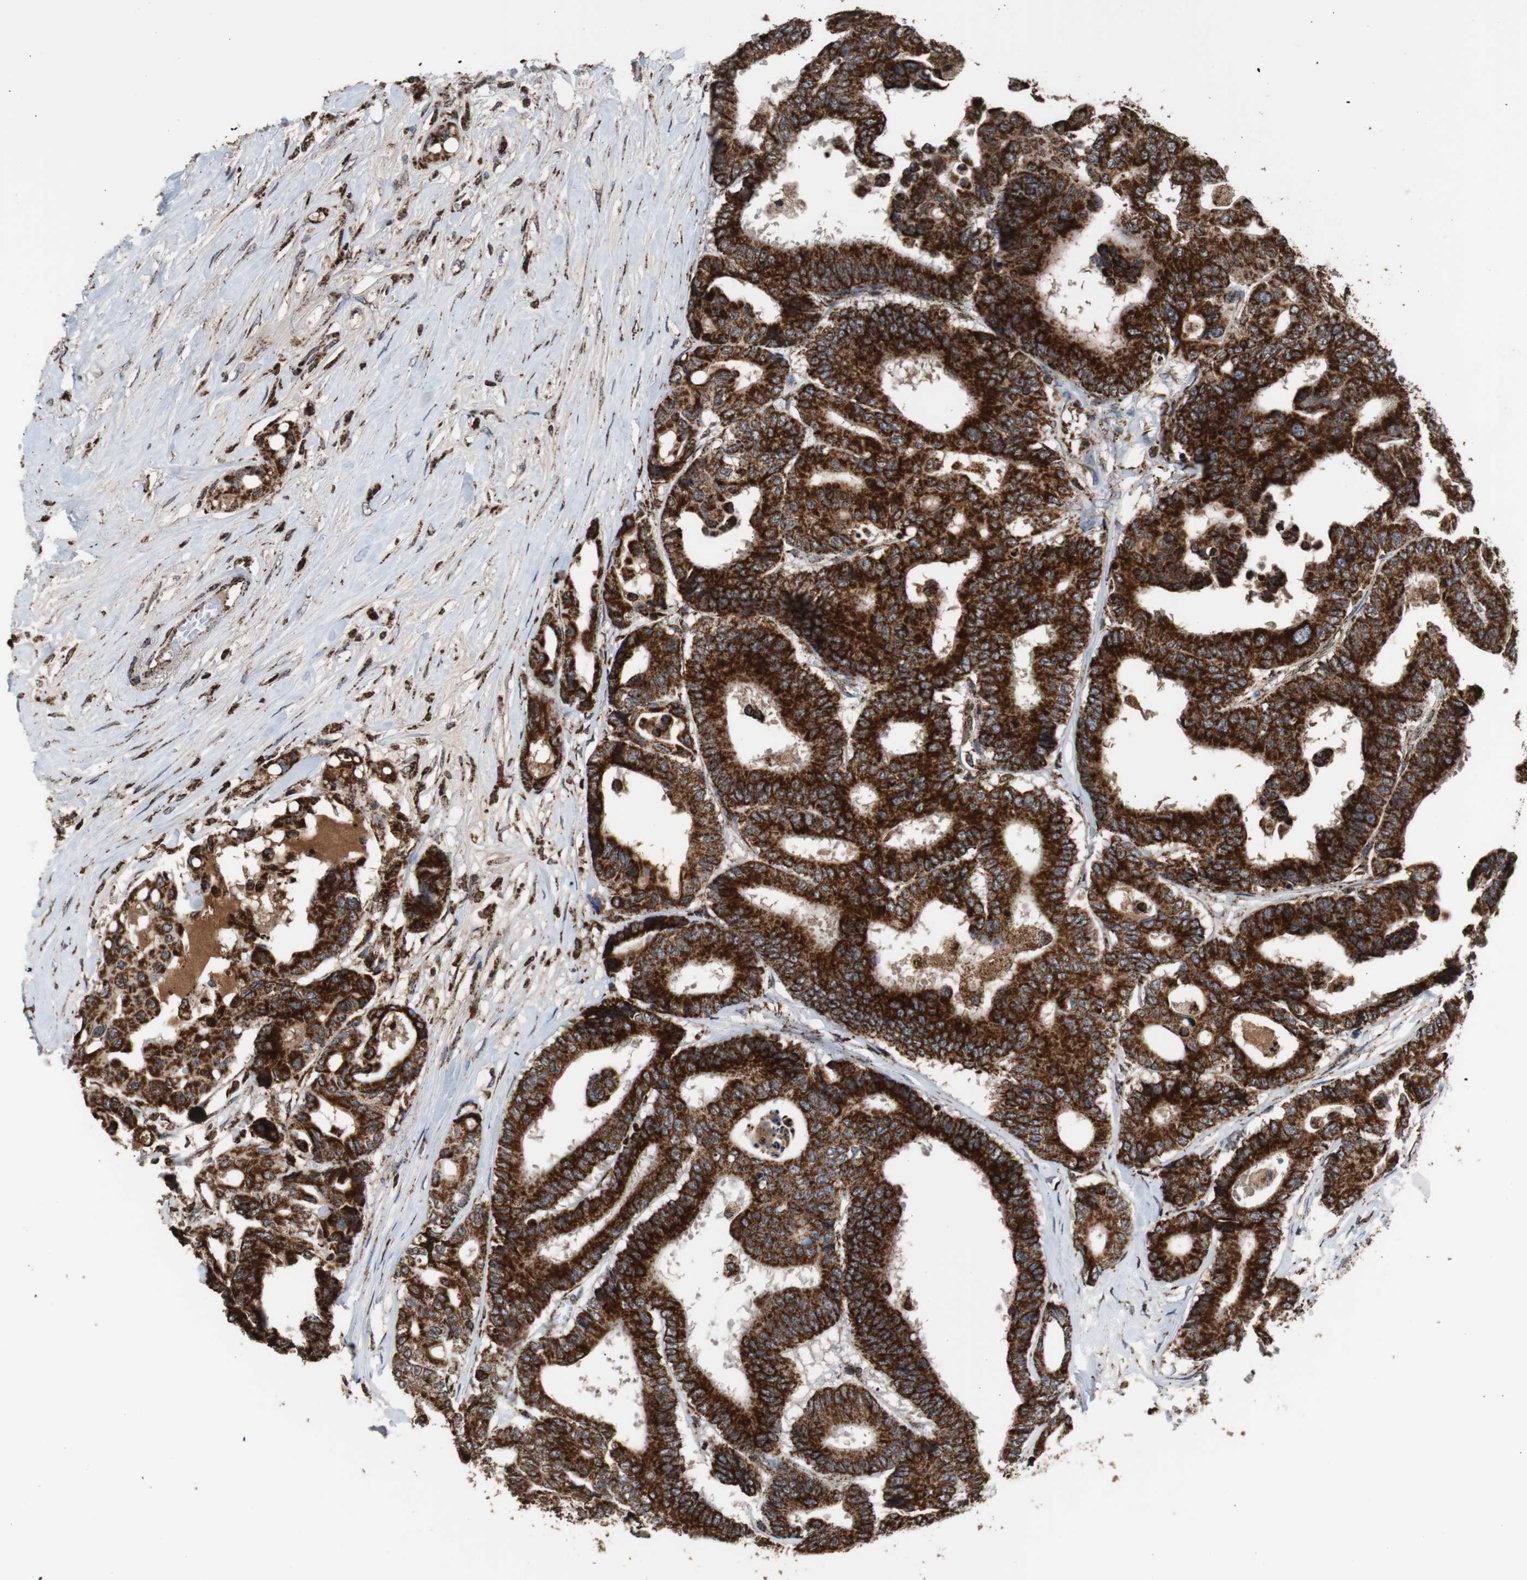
{"staining": {"intensity": "strong", "quantity": ">75%", "location": "cytoplasmic/membranous"}, "tissue": "colorectal cancer", "cell_type": "Tumor cells", "image_type": "cancer", "snomed": [{"axis": "morphology", "description": "Normal tissue, NOS"}, {"axis": "morphology", "description": "Adenocarcinoma, NOS"}, {"axis": "topography", "description": "Colon"}], "caption": "A high amount of strong cytoplasmic/membranous expression is present in about >75% of tumor cells in colorectal cancer tissue.", "gene": "HSPA9", "patient": {"sex": "male", "age": 82}}